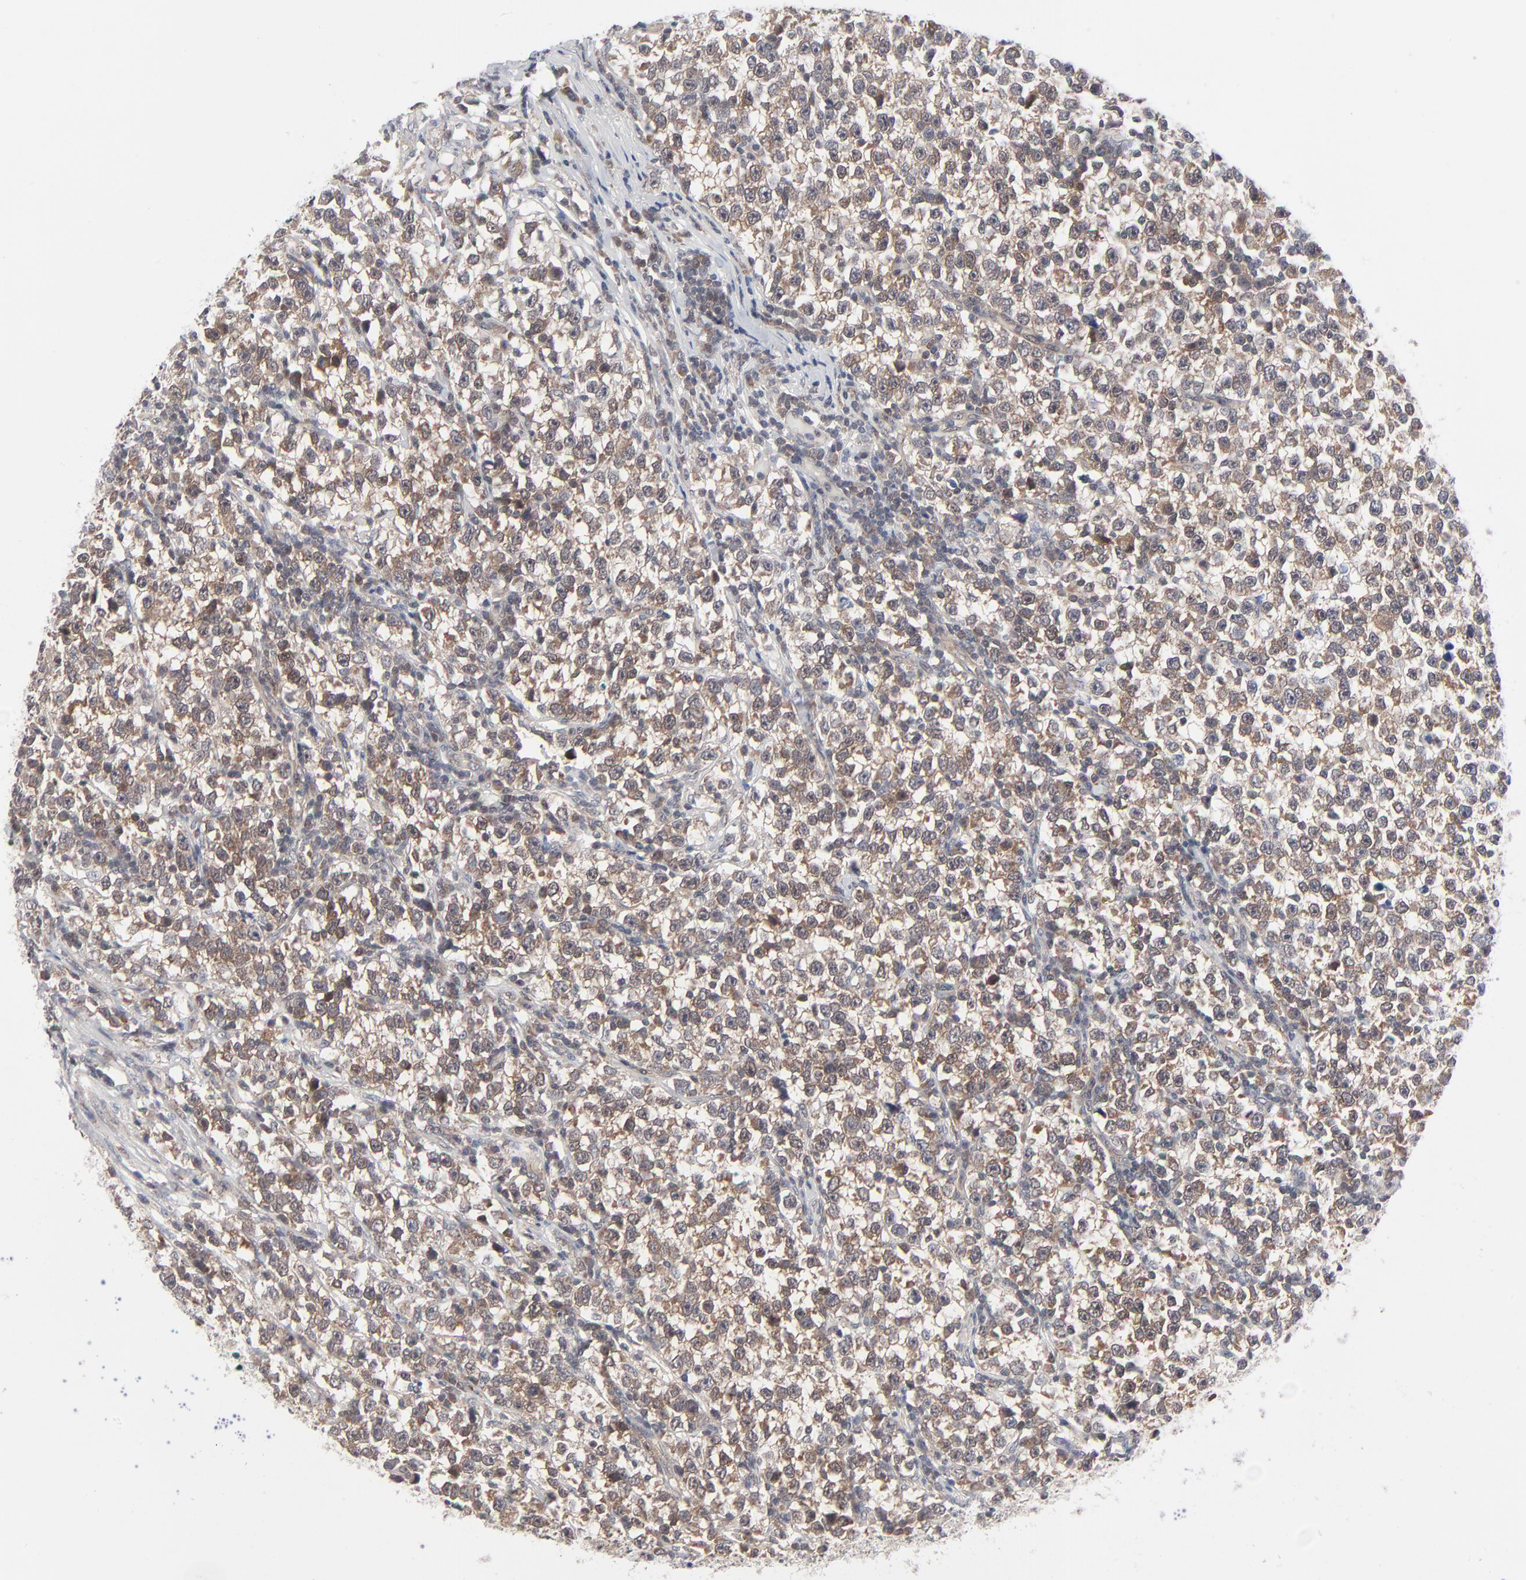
{"staining": {"intensity": "weak", "quantity": ">75%", "location": "cytoplasmic/membranous"}, "tissue": "testis cancer", "cell_type": "Tumor cells", "image_type": "cancer", "snomed": [{"axis": "morphology", "description": "Seminoma, NOS"}, {"axis": "topography", "description": "Testis"}], "caption": "This image exhibits immunohistochemistry staining of testis cancer (seminoma), with low weak cytoplasmic/membranous positivity in approximately >75% of tumor cells.", "gene": "RPS6KB1", "patient": {"sex": "male", "age": 43}}